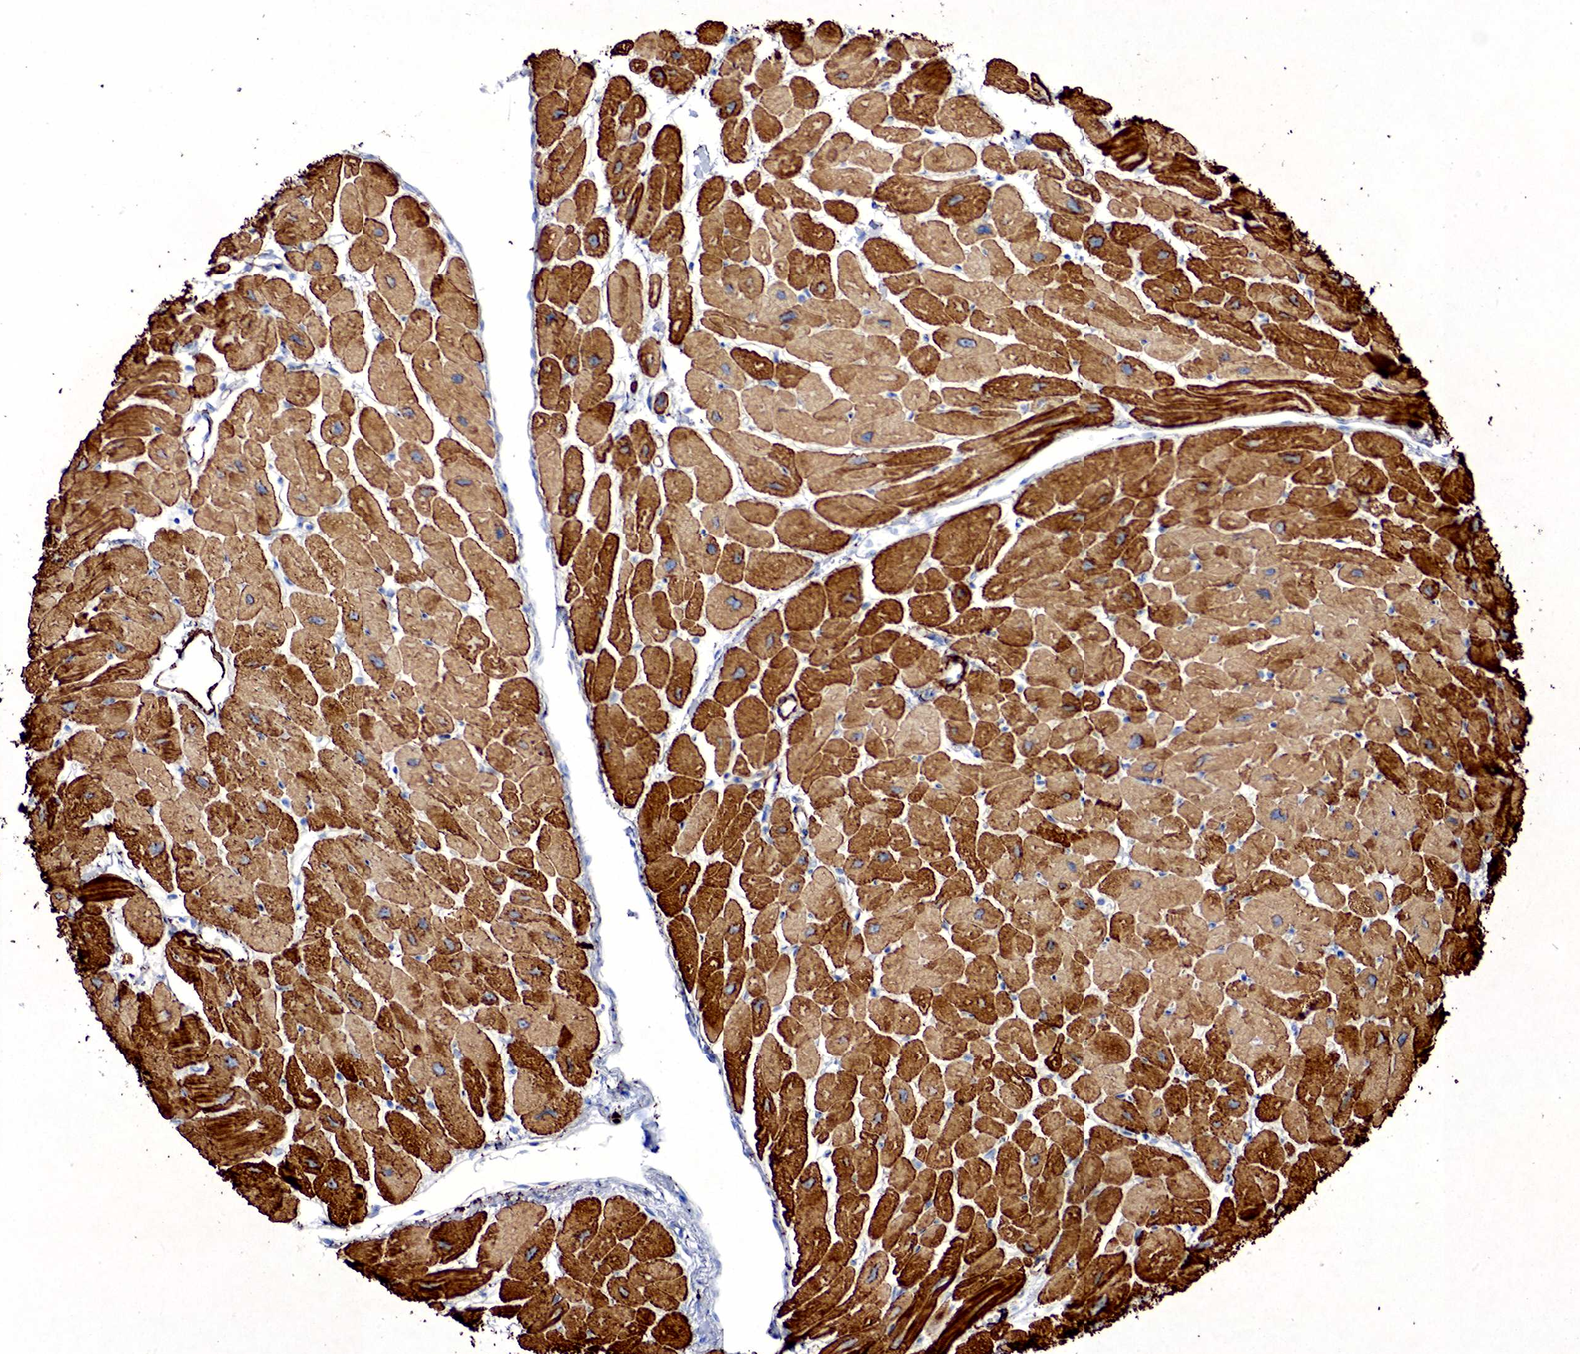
{"staining": {"intensity": "strong", "quantity": ">75%", "location": "cytoplasmic/membranous"}, "tissue": "heart muscle", "cell_type": "Cardiomyocytes", "image_type": "normal", "snomed": [{"axis": "morphology", "description": "Normal tissue, NOS"}, {"axis": "topography", "description": "Heart"}], "caption": "Immunohistochemical staining of benign heart muscle reveals high levels of strong cytoplasmic/membranous positivity in approximately >75% of cardiomyocytes.", "gene": "ACTA1", "patient": {"sex": "female", "age": 54}}